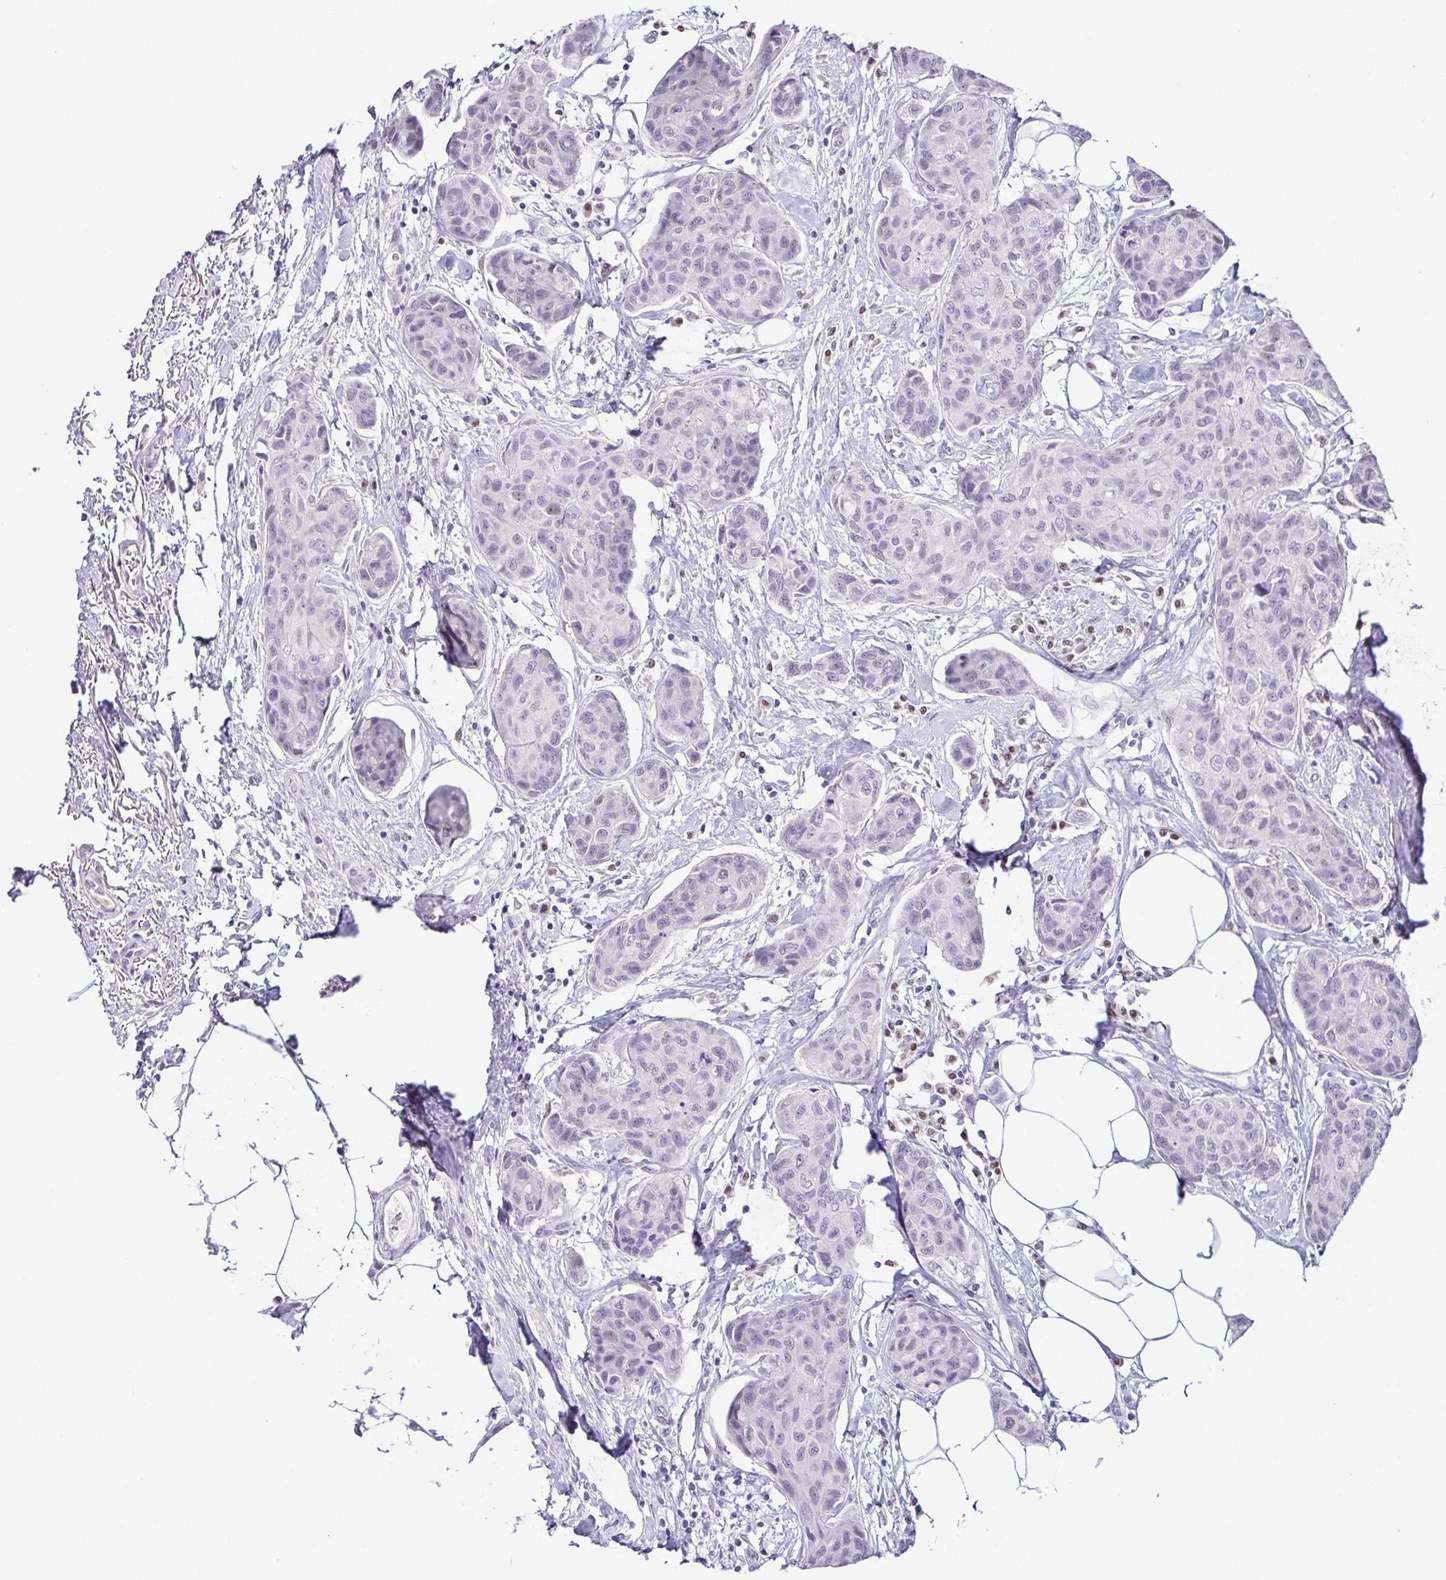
{"staining": {"intensity": "negative", "quantity": "none", "location": "none"}, "tissue": "breast cancer", "cell_type": "Tumor cells", "image_type": "cancer", "snomed": [{"axis": "morphology", "description": "Duct carcinoma"}, {"axis": "topography", "description": "Breast"}], "caption": "A high-resolution image shows IHC staining of intraductal carcinoma (breast), which shows no significant staining in tumor cells.", "gene": "TCF3", "patient": {"sex": "female", "age": 80}}